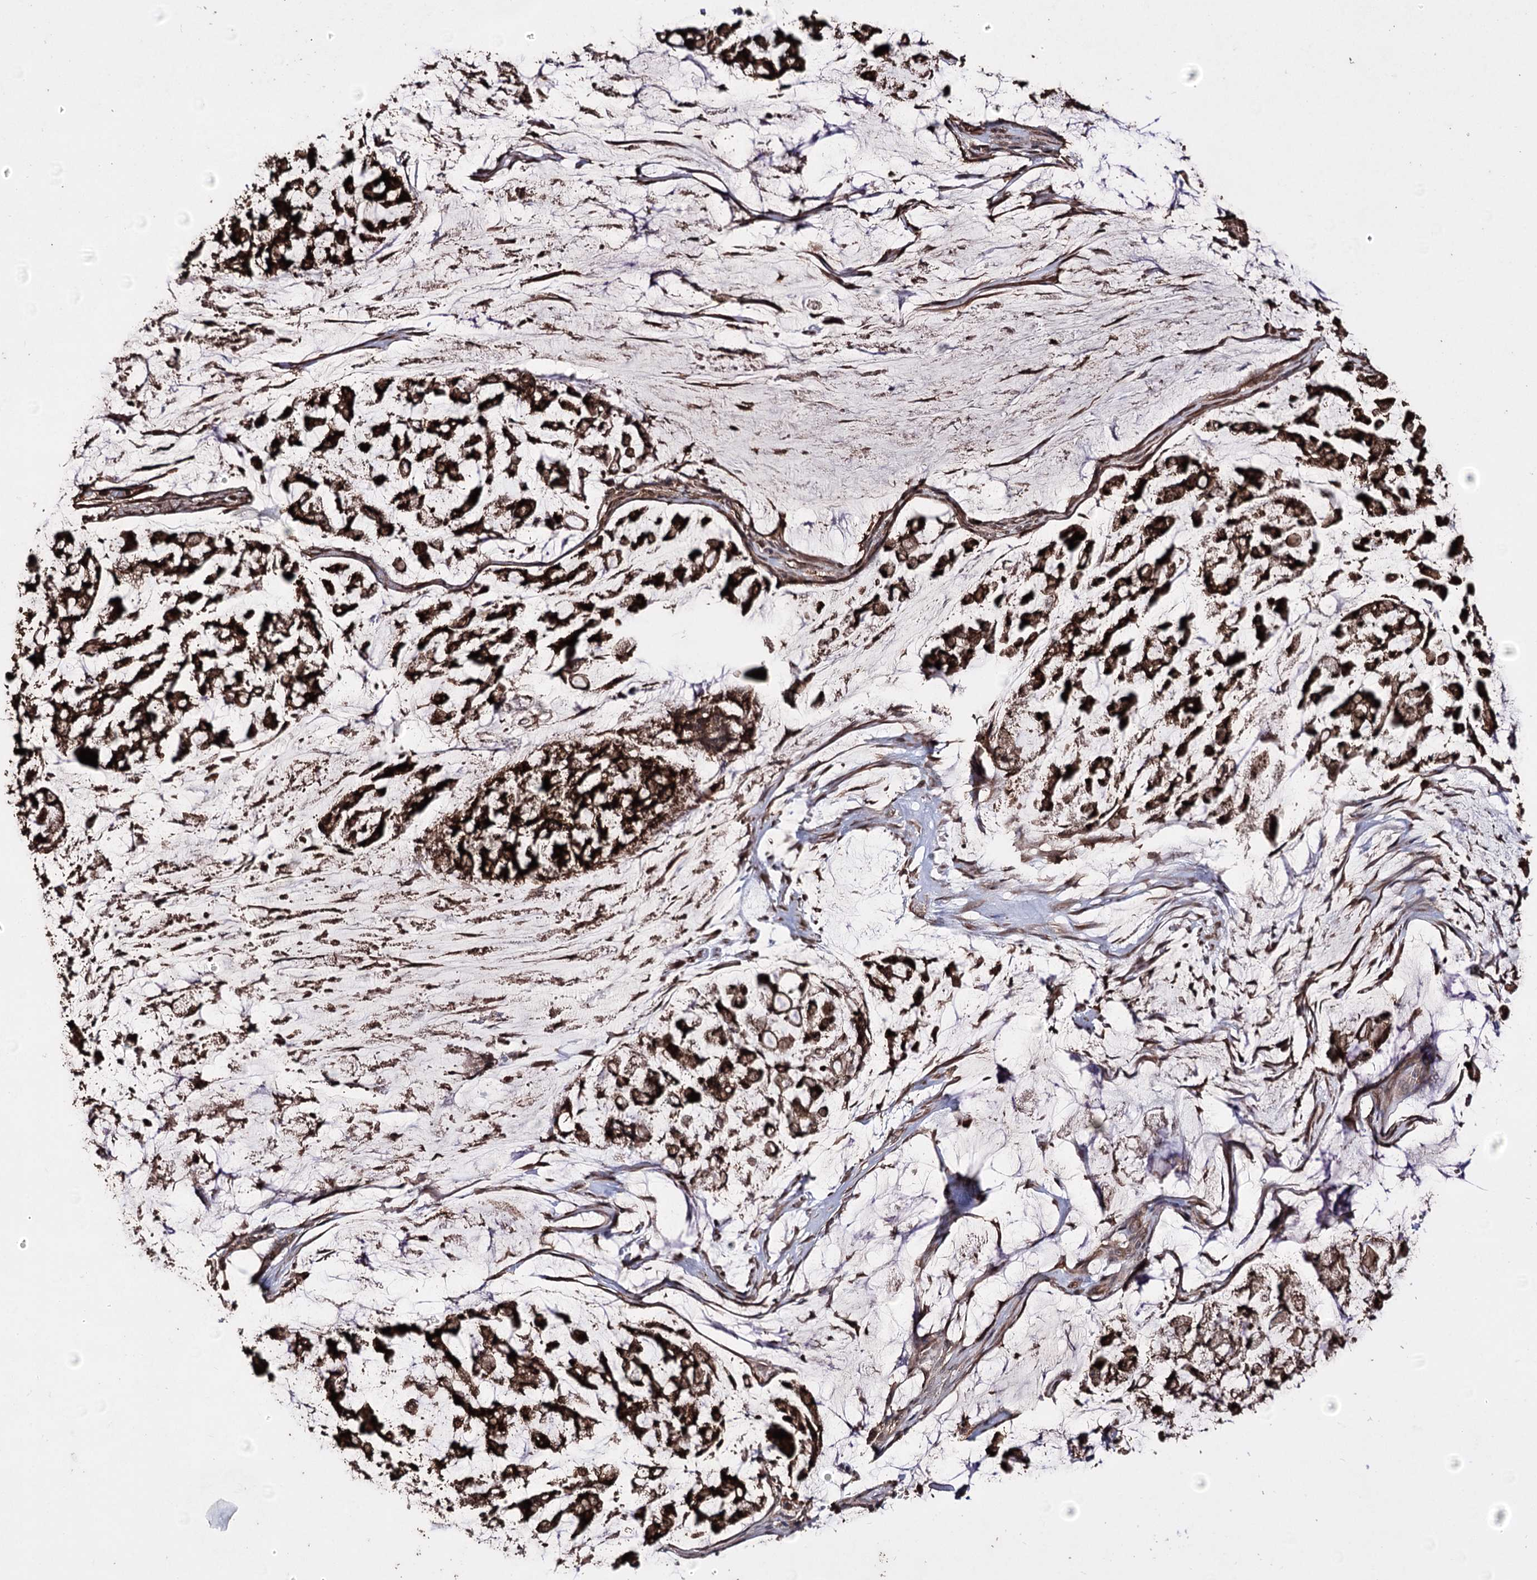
{"staining": {"intensity": "strong", "quantity": ">75%", "location": "cytoplasmic/membranous"}, "tissue": "stomach cancer", "cell_type": "Tumor cells", "image_type": "cancer", "snomed": [{"axis": "morphology", "description": "Adenocarcinoma, NOS"}, {"axis": "topography", "description": "Stomach, lower"}], "caption": "Protein expression analysis of stomach adenocarcinoma shows strong cytoplasmic/membranous staining in about >75% of tumor cells.", "gene": "ZNF662", "patient": {"sex": "male", "age": 67}}